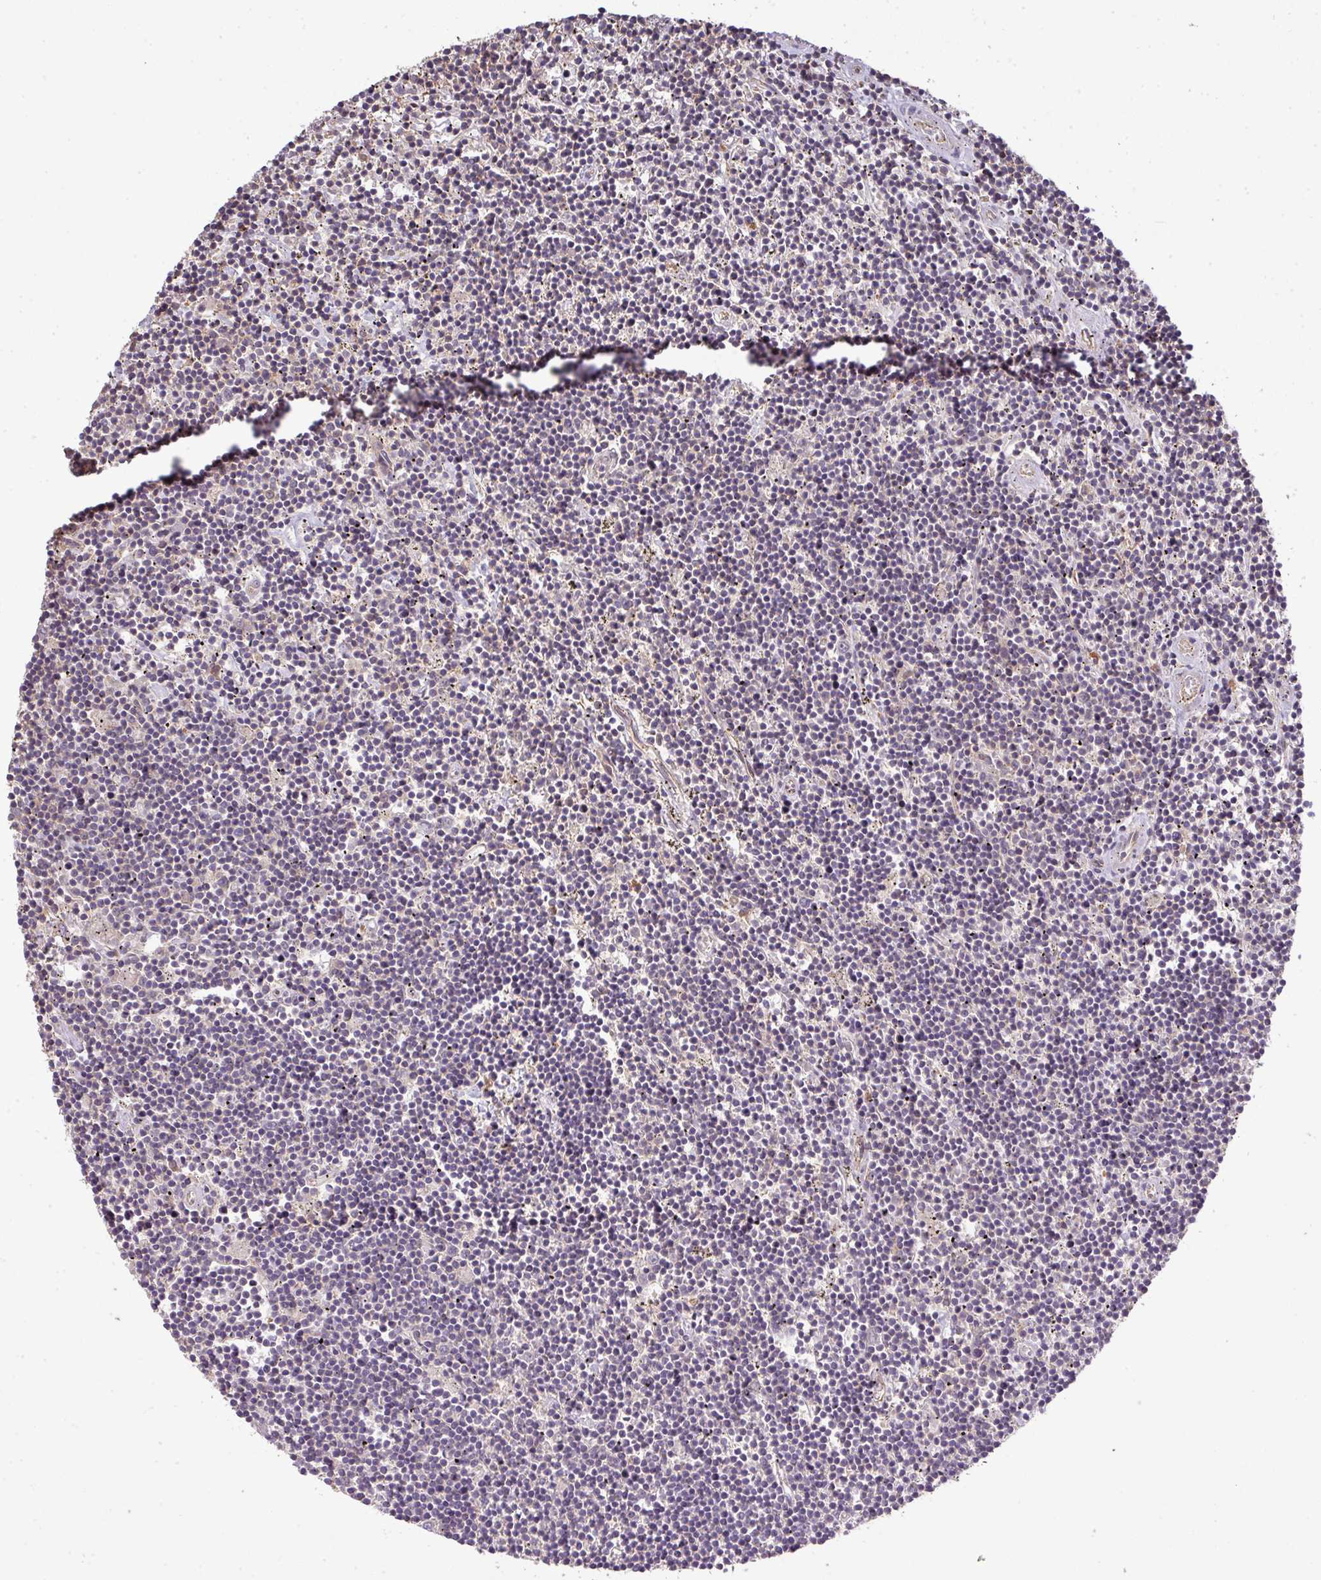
{"staining": {"intensity": "negative", "quantity": "none", "location": "none"}, "tissue": "lymphoma", "cell_type": "Tumor cells", "image_type": "cancer", "snomed": [{"axis": "morphology", "description": "Malignant lymphoma, non-Hodgkin's type, Low grade"}, {"axis": "topography", "description": "Spleen"}], "caption": "DAB immunohistochemical staining of low-grade malignant lymphoma, non-Hodgkin's type reveals no significant expression in tumor cells.", "gene": "ARPIN", "patient": {"sex": "male", "age": 76}}